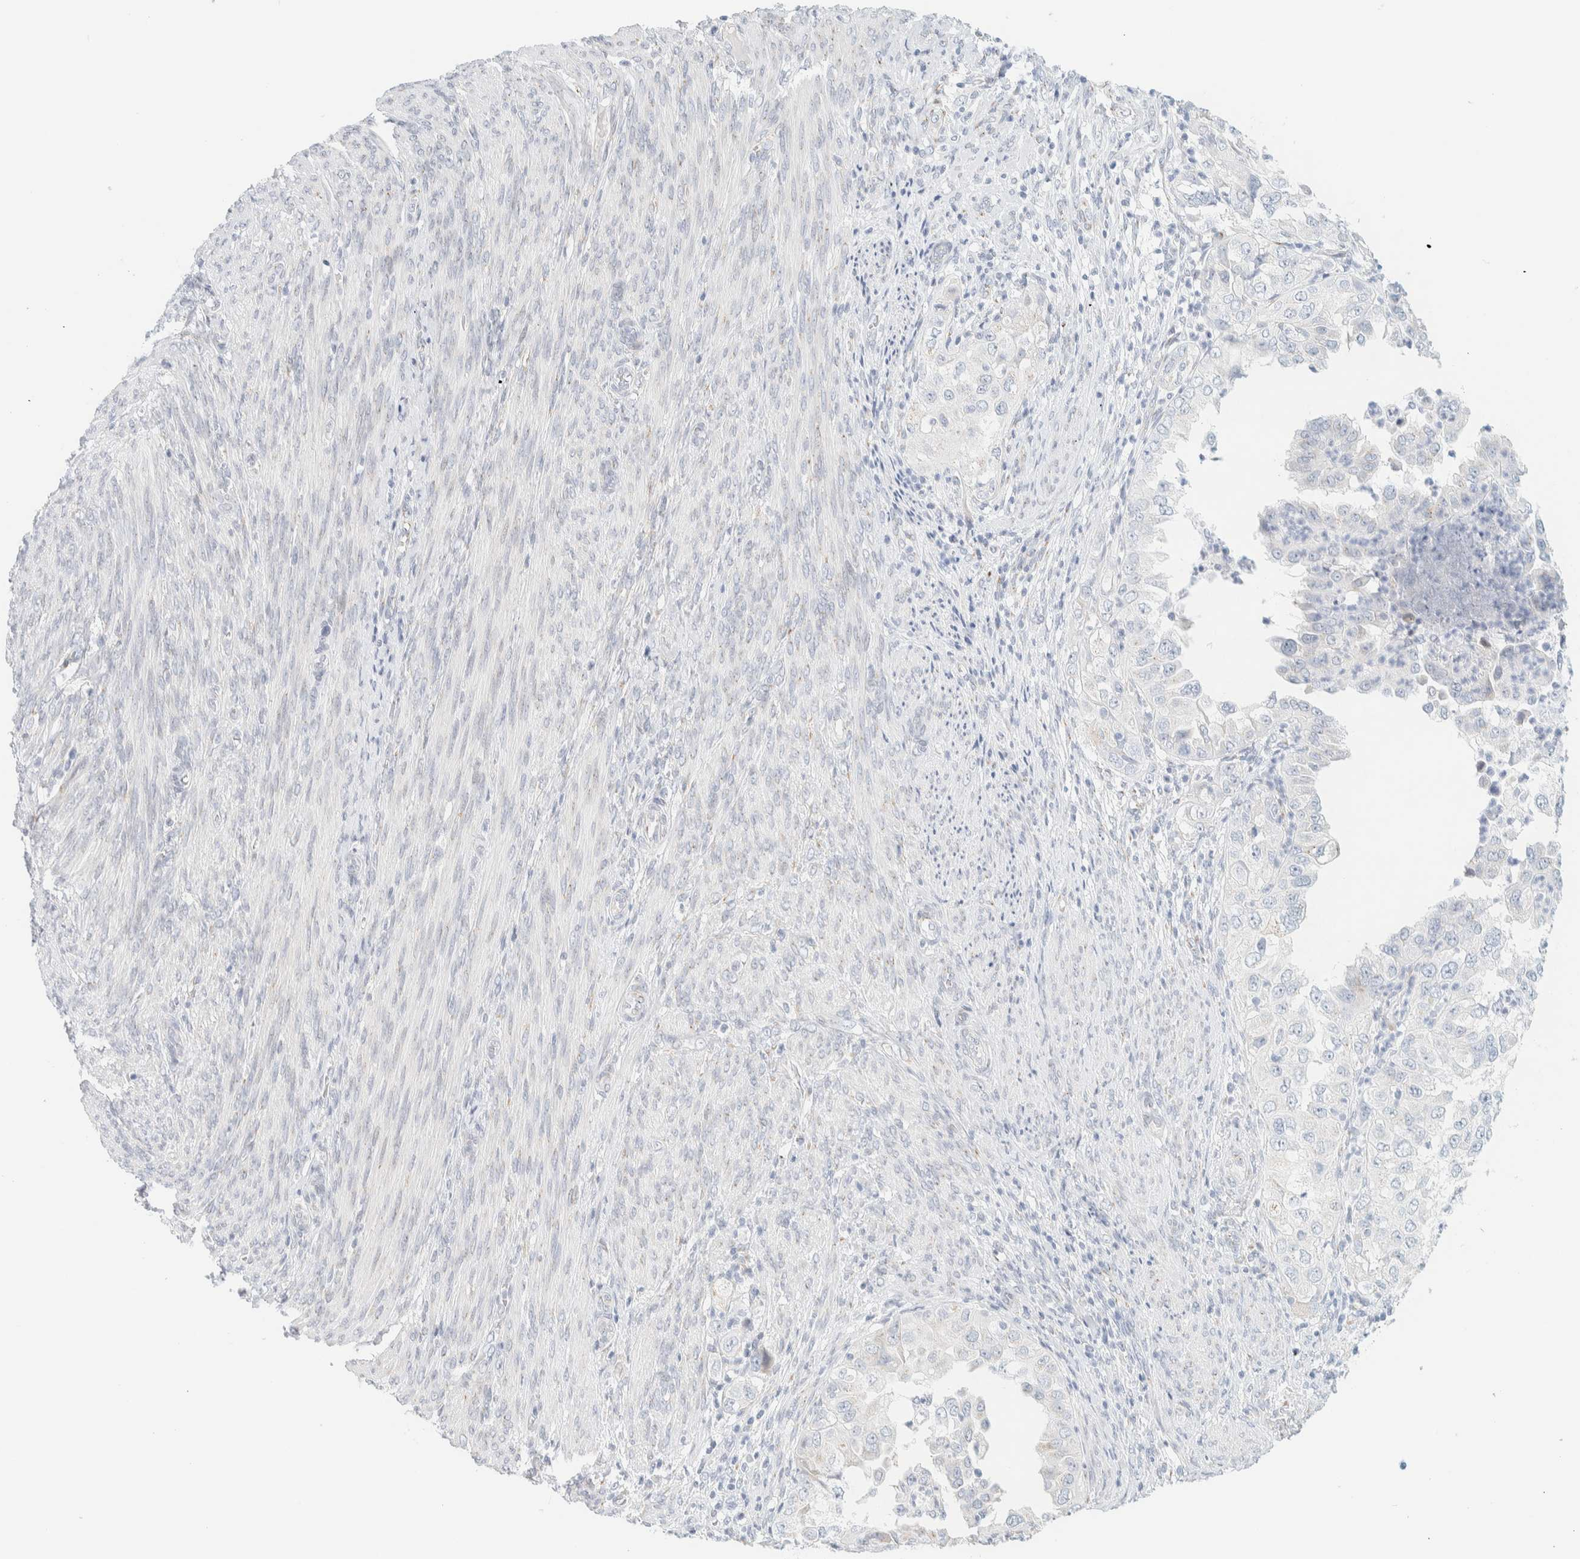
{"staining": {"intensity": "negative", "quantity": "none", "location": "none"}, "tissue": "endometrial cancer", "cell_type": "Tumor cells", "image_type": "cancer", "snomed": [{"axis": "morphology", "description": "Adenocarcinoma, NOS"}, {"axis": "topography", "description": "Endometrium"}], "caption": "The immunohistochemistry (IHC) photomicrograph has no significant expression in tumor cells of endometrial adenocarcinoma tissue. Nuclei are stained in blue.", "gene": "SPNS3", "patient": {"sex": "female", "age": 85}}